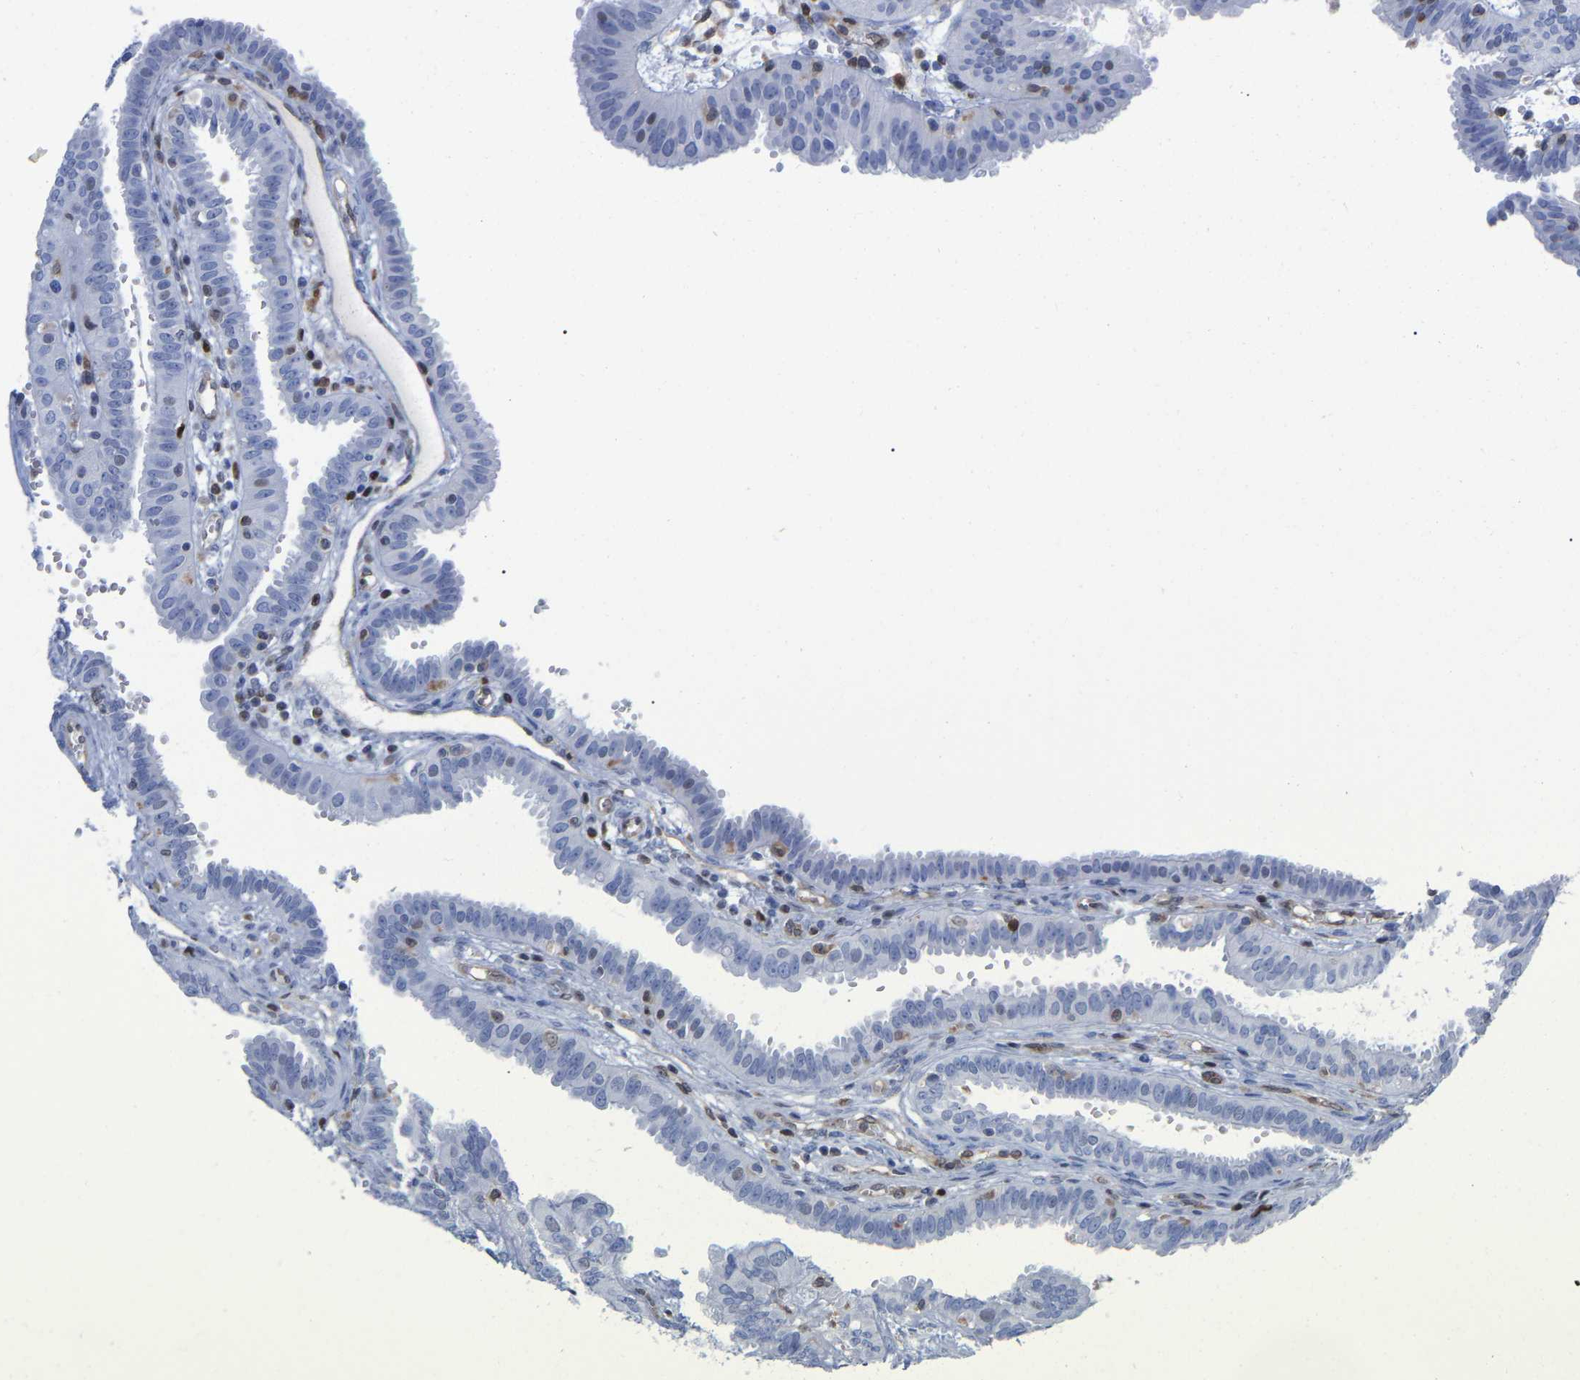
{"staining": {"intensity": "negative", "quantity": "none", "location": "none"}, "tissue": "fallopian tube", "cell_type": "Glandular cells", "image_type": "normal", "snomed": [{"axis": "morphology", "description": "Normal tissue, NOS"}, {"axis": "topography", "description": "Fallopian tube"}, {"axis": "topography", "description": "Placenta"}], "caption": "Immunohistochemistry (IHC) of benign fallopian tube displays no positivity in glandular cells. (DAB immunohistochemistry (IHC), high magnification).", "gene": "GIMAP4", "patient": {"sex": "female", "age": 32}}